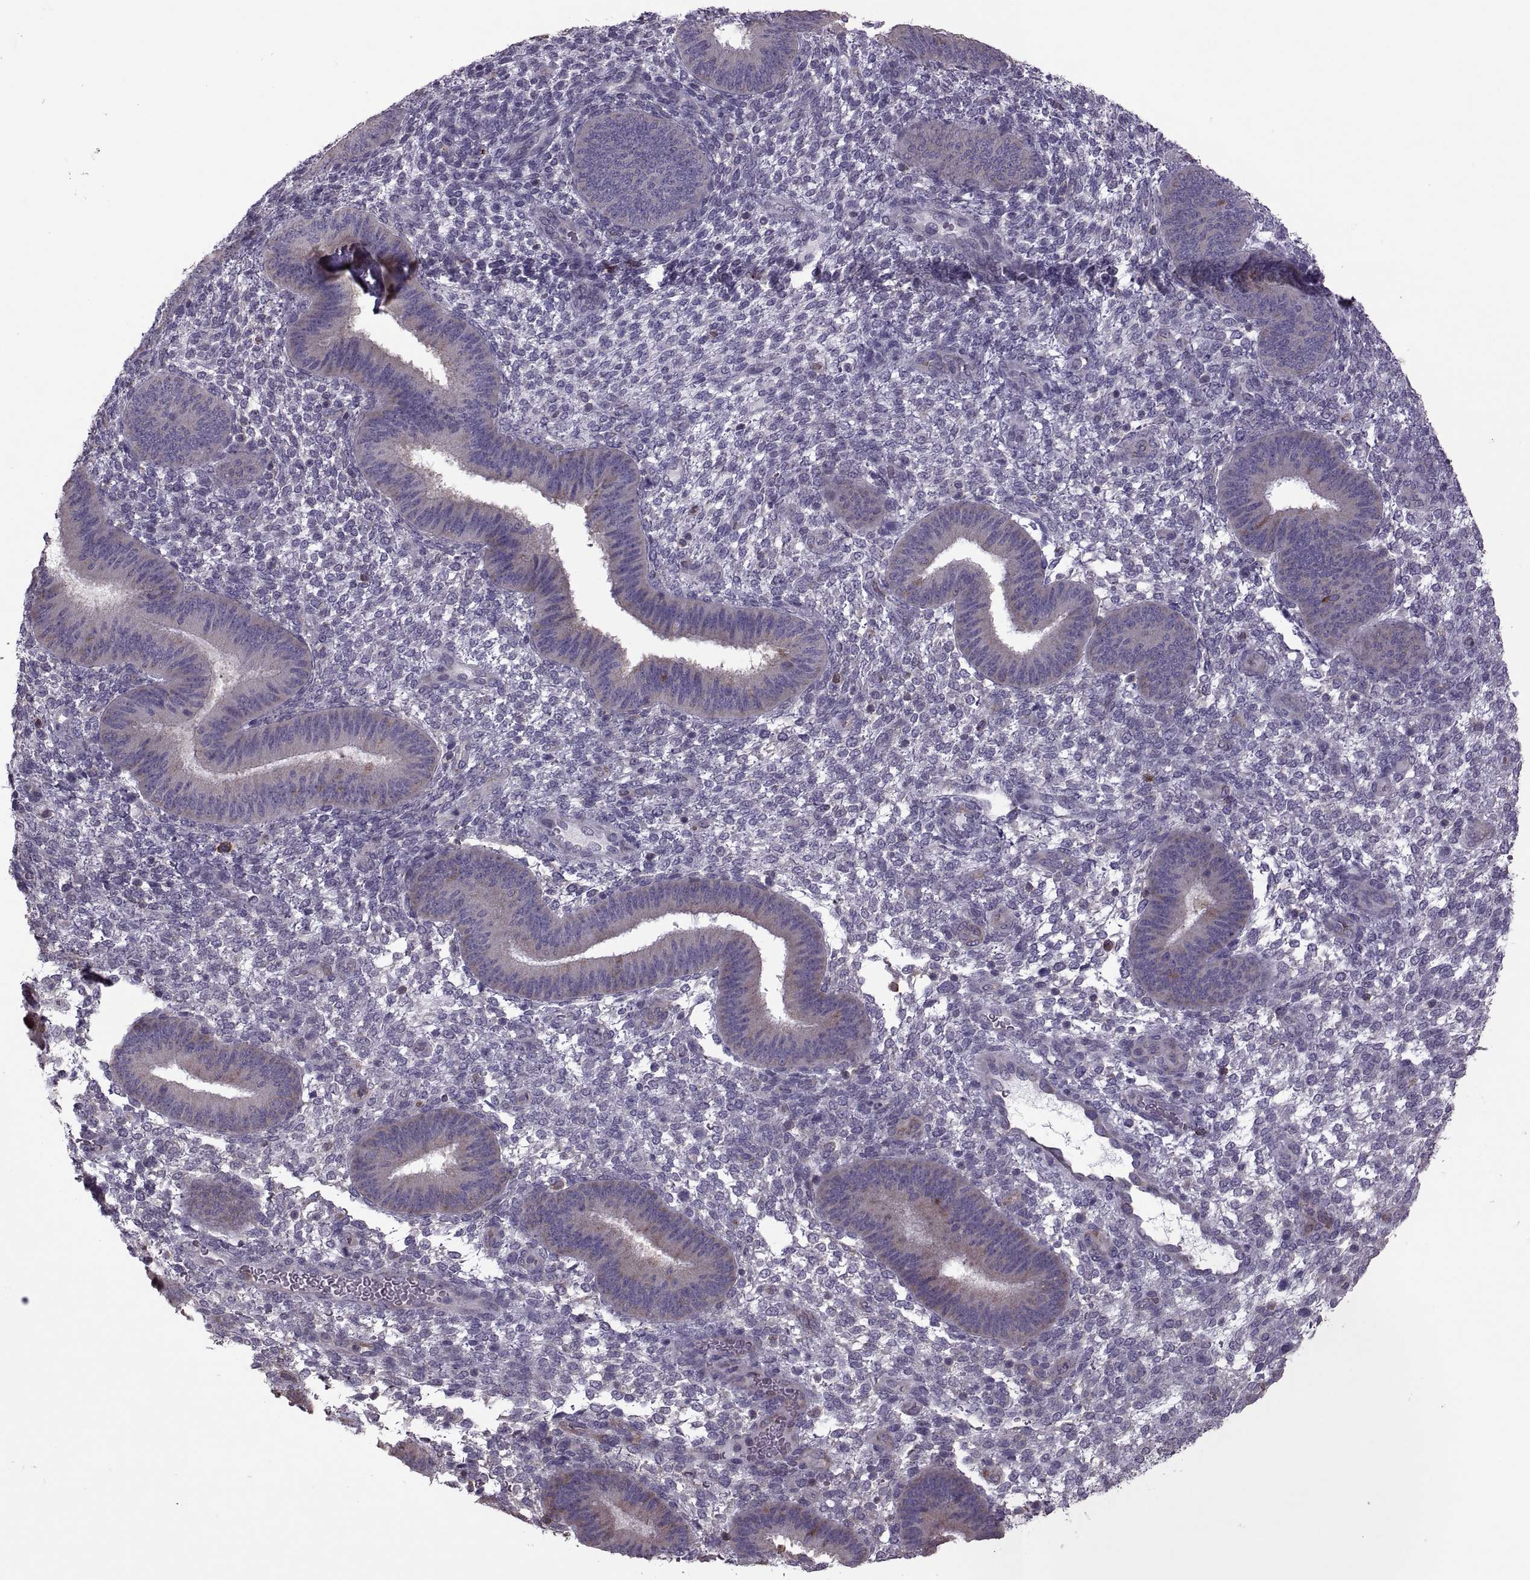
{"staining": {"intensity": "negative", "quantity": "none", "location": "none"}, "tissue": "endometrium", "cell_type": "Cells in endometrial stroma", "image_type": "normal", "snomed": [{"axis": "morphology", "description": "Normal tissue, NOS"}, {"axis": "topography", "description": "Endometrium"}], "caption": "An image of endometrium stained for a protein demonstrates no brown staining in cells in endometrial stroma.", "gene": "PABPC1", "patient": {"sex": "female", "age": 39}}